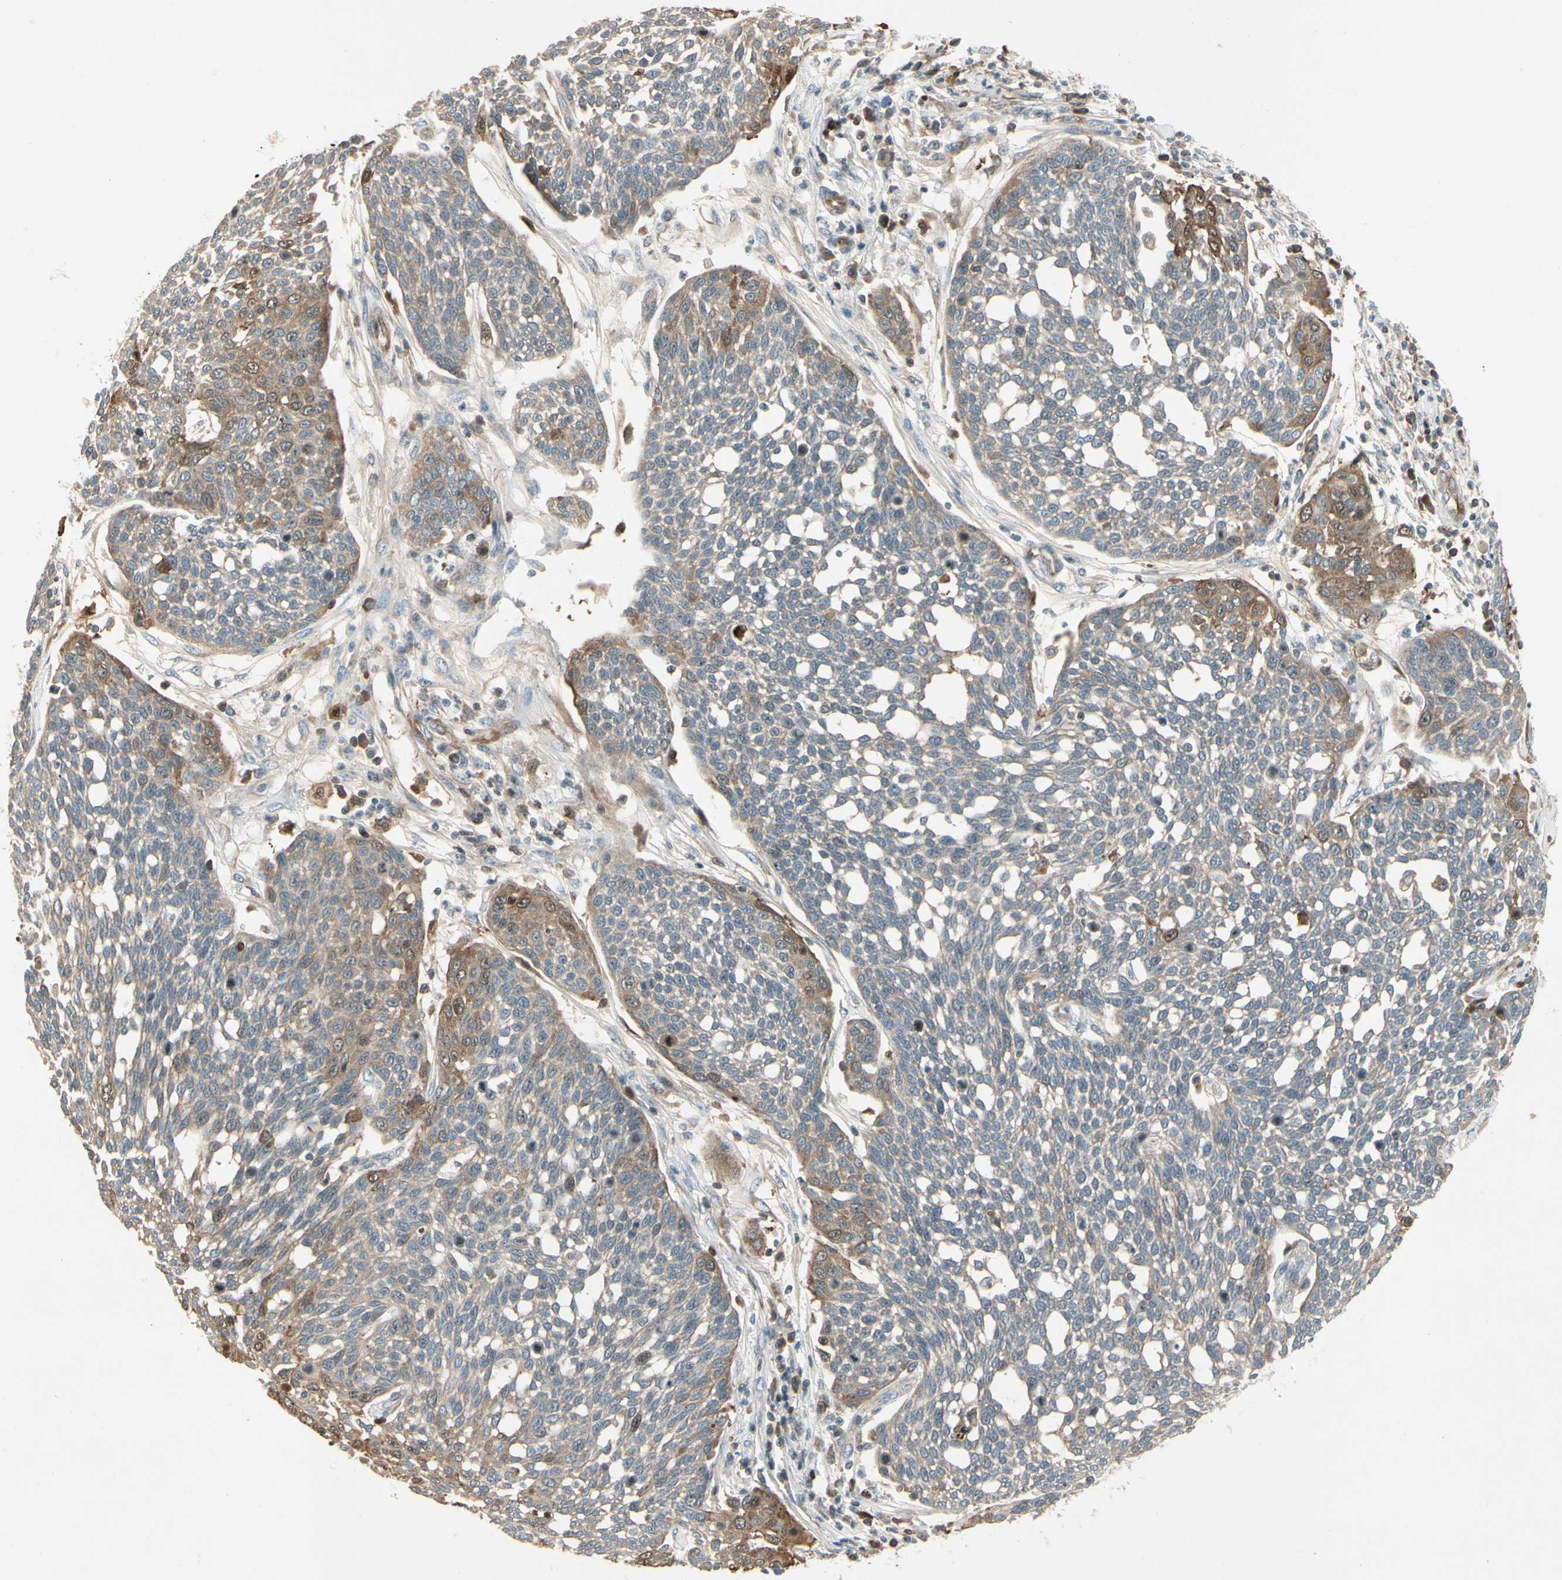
{"staining": {"intensity": "moderate", "quantity": ">75%", "location": "cytoplasmic/membranous"}, "tissue": "cervical cancer", "cell_type": "Tumor cells", "image_type": "cancer", "snomed": [{"axis": "morphology", "description": "Squamous cell carcinoma, NOS"}, {"axis": "topography", "description": "Cervix"}], "caption": "Human cervical cancer (squamous cell carcinoma) stained with a brown dye shows moderate cytoplasmic/membranous positive staining in approximately >75% of tumor cells.", "gene": "ICAM5", "patient": {"sex": "female", "age": 34}}